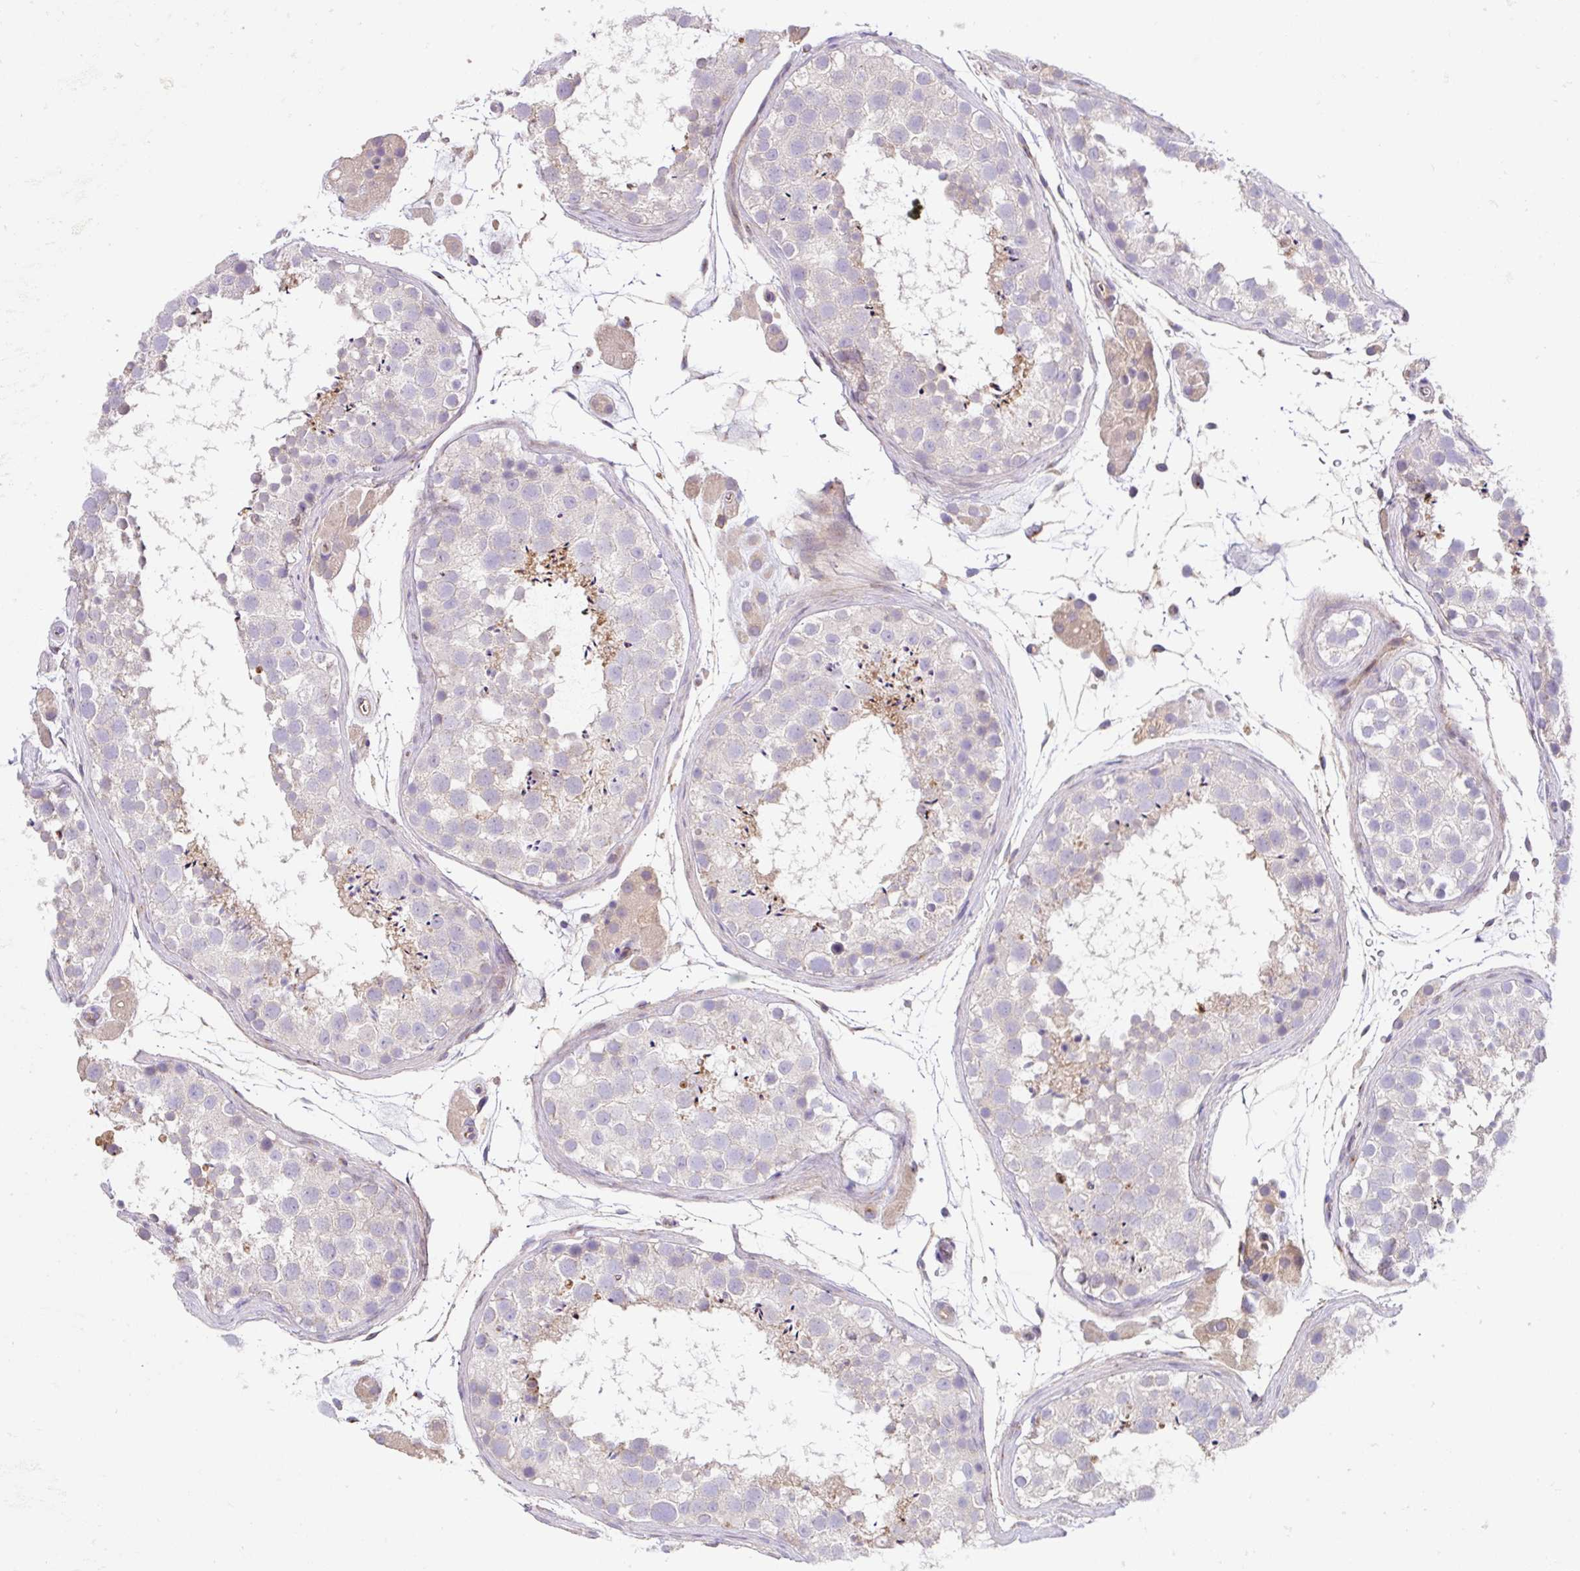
{"staining": {"intensity": "moderate", "quantity": "<25%", "location": "cytoplasmic/membranous"}, "tissue": "testis", "cell_type": "Cells in seminiferous ducts", "image_type": "normal", "snomed": [{"axis": "morphology", "description": "Normal tissue, NOS"}, {"axis": "topography", "description": "Testis"}], "caption": "Immunohistochemical staining of benign human testis displays moderate cytoplasmic/membranous protein expression in about <25% of cells in seminiferous ducts.", "gene": "CRISP3", "patient": {"sex": "male", "age": 41}}